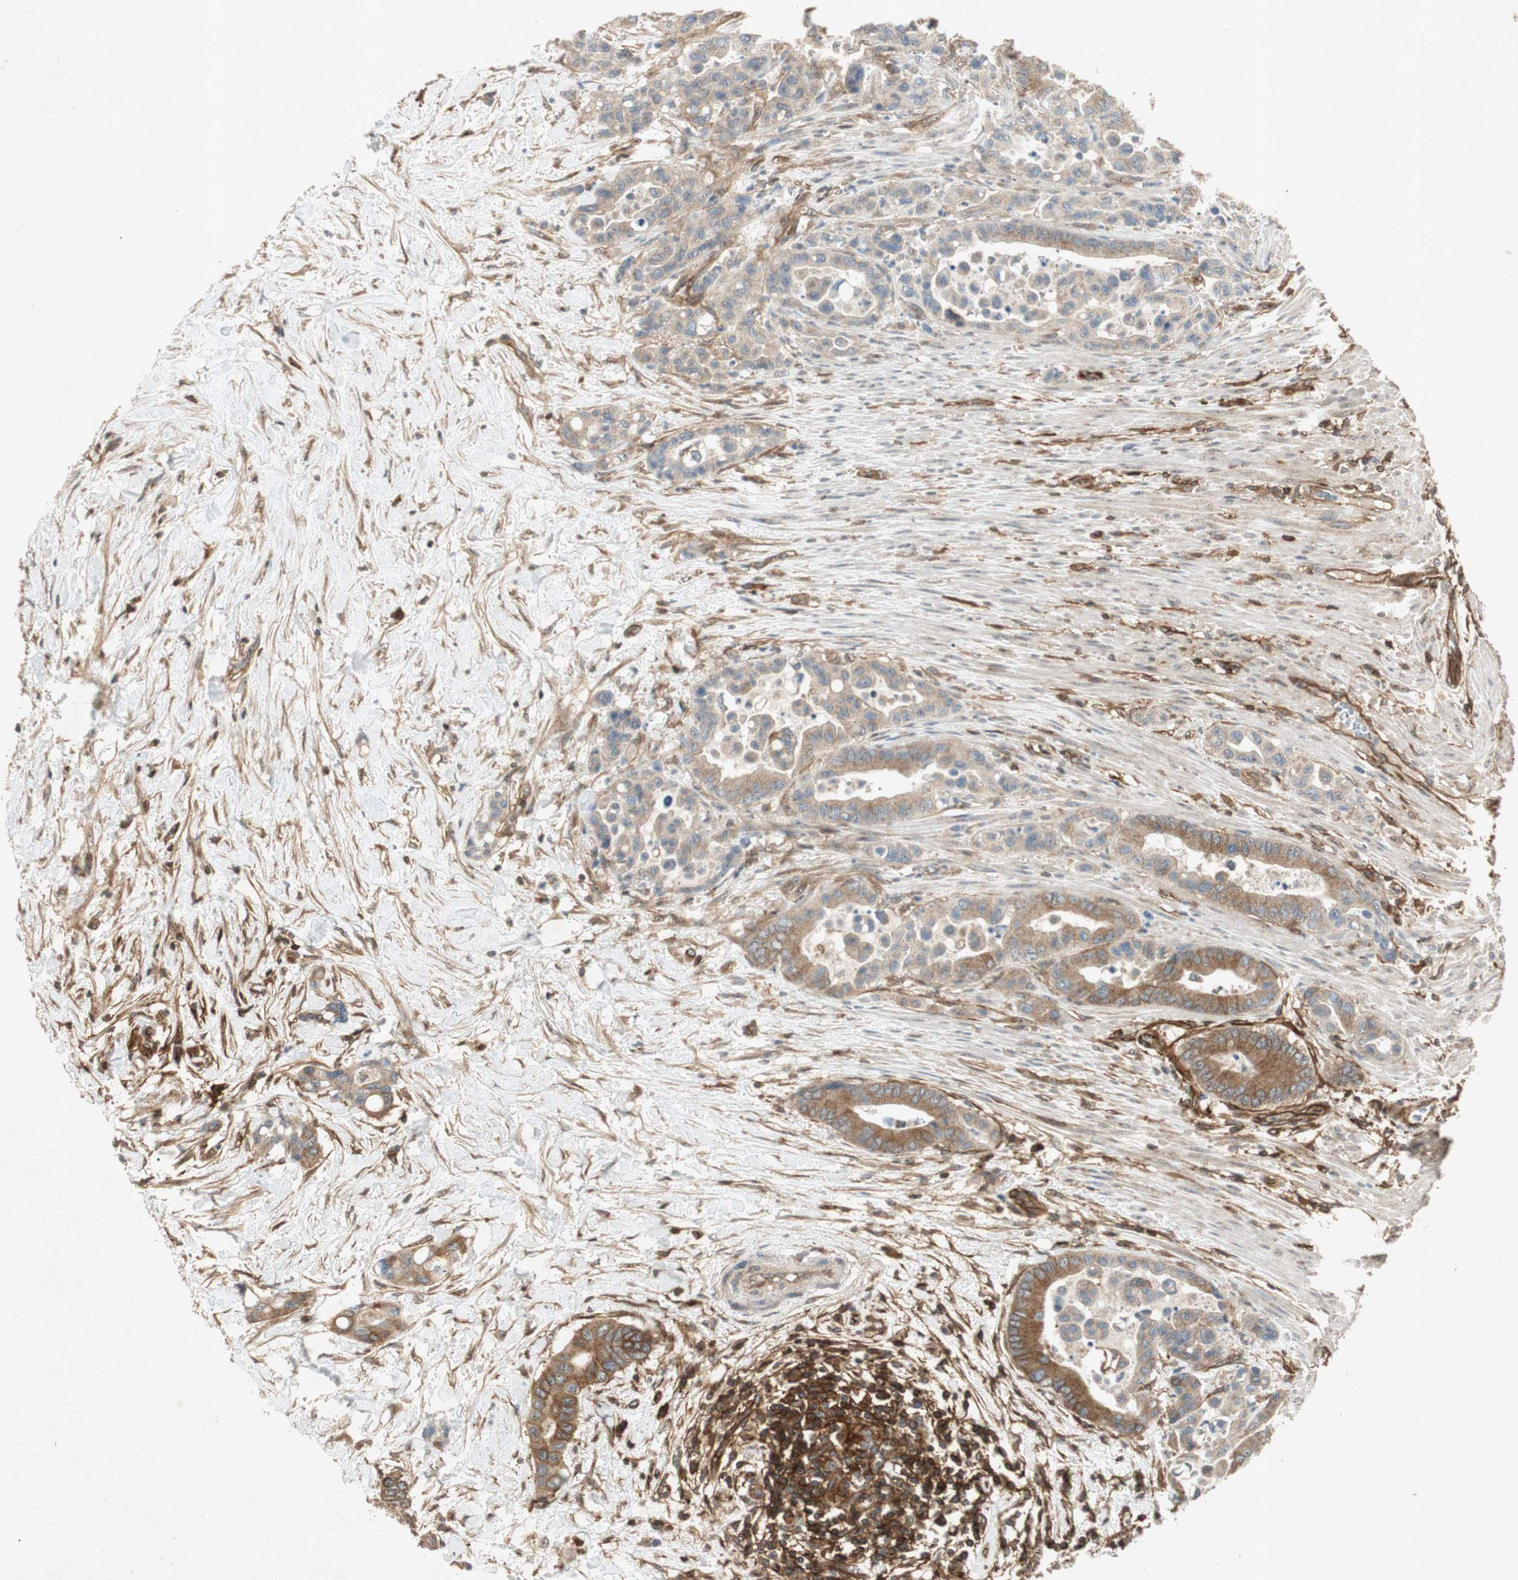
{"staining": {"intensity": "moderate", "quantity": ">75%", "location": "cytoplasmic/membranous"}, "tissue": "colorectal cancer", "cell_type": "Tumor cells", "image_type": "cancer", "snomed": [{"axis": "morphology", "description": "Normal tissue, NOS"}, {"axis": "morphology", "description": "Adenocarcinoma, NOS"}, {"axis": "topography", "description": "Colon"}], "caption": "There is medium levels of moderate cytoplasmic/membranous staining in tumor cells of colorectal cancer (adenocarcinoma), as demonstrated by immunohistochemical staining (brown color).", "gene": "BTN3A3", "patient": {"sex": "male", "age": 82}}